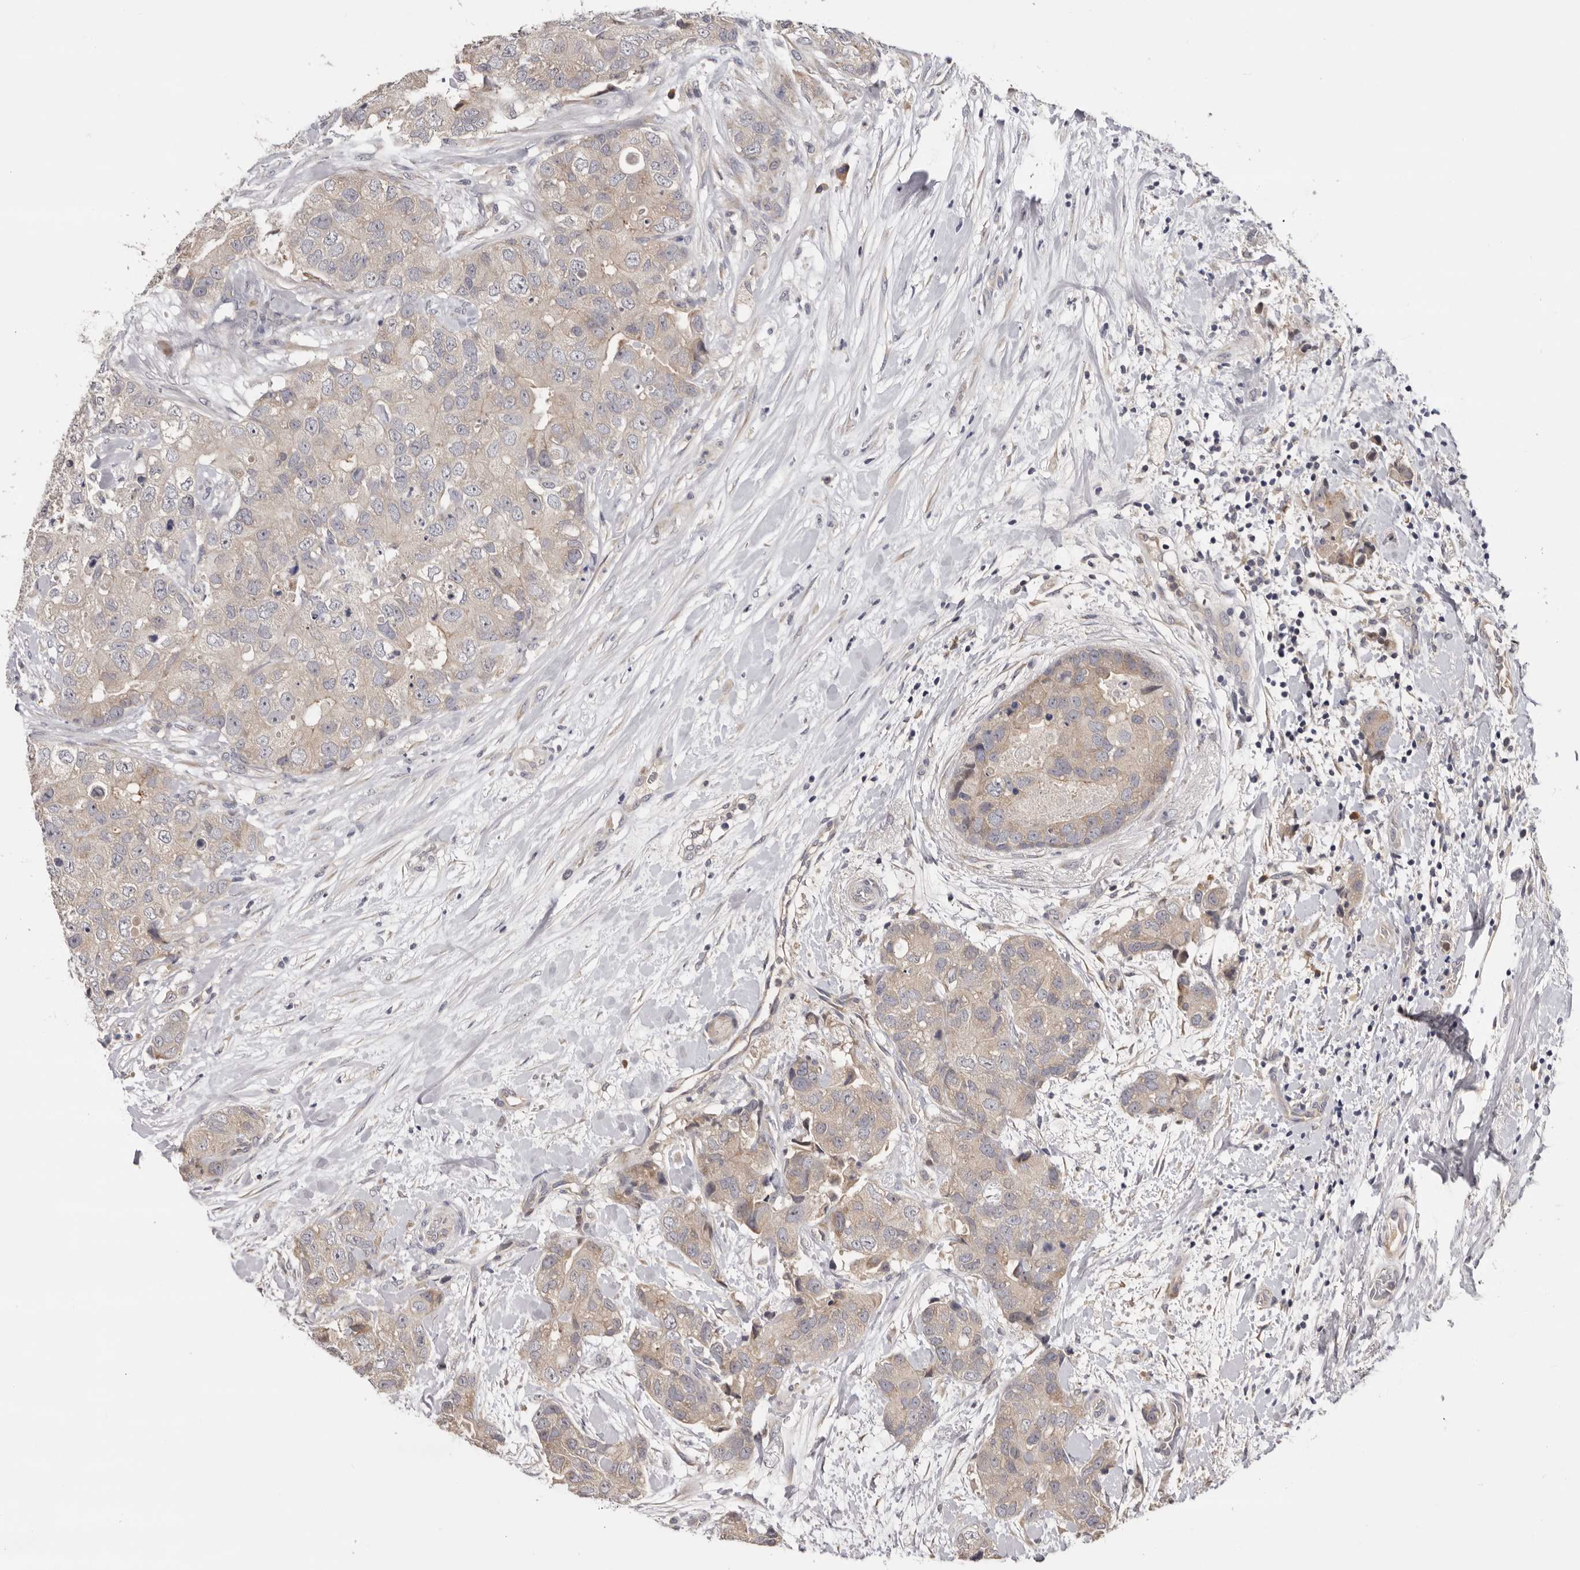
{"staining": {"intensity": "weak", "quantity": "25%-75%", "location": "cytoplasmic/membranous"}, "tissue": "breast cancer", "cell_type": "Tumor cells", "image_type": "cancer", "snomed": [{"axis": "morphology", "description": "Duct carcinoma"}, {"axis": "topography", "description": "Breast"}], "caption": "Protein expression analysis of breast cancer (infiltrating ductal carcinoma) demonstrates weak cytoplasmic/membranous staining in about 25%-75% of tumor cells. The staining was performed using DAB (3,3'-diaminobenzidine), with brown indicating positive protein expression. Nuclei are stained blue with hematoxylin.", "gene": "KIF2B", "patient": {"sex": "female", "age": 62}}